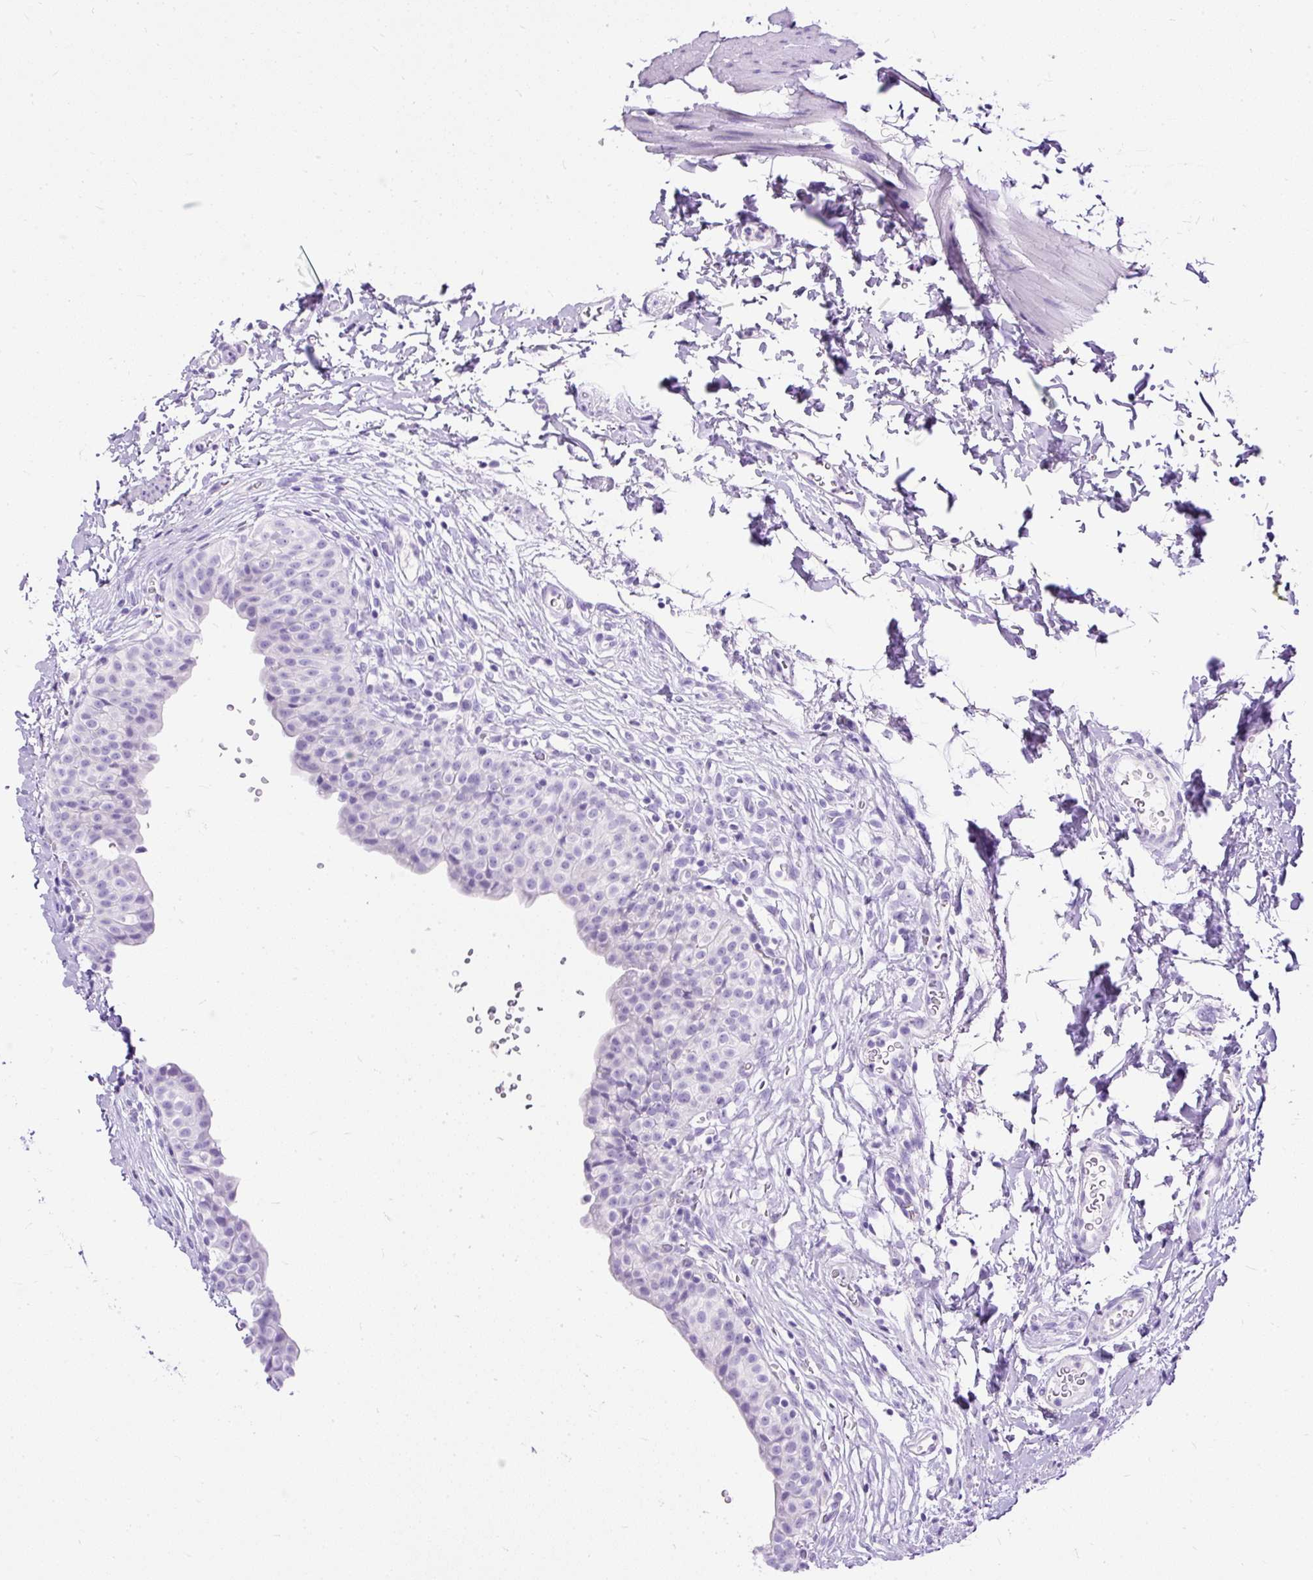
{"staining": {"intensity": "negative", "quantity": "none", "location": "none"}, "tissue": "urinary bladder", "cell_type": "Urothelial cells", "image_type": "normal", "snomed": [{"axis": "morphology", "description": "Normal tissue, NOS"}, {"axis": "topography", "description": "Urinary bladder"}, {"axis": "topography", "description": "Peripheral nerve tissue"}], "caption": "Histopathology image shows no significant protein staining in urothelial cells of normal urinary bladder.", "gene": "HEY1", "patient": {"sex": "male", "age": 55}}